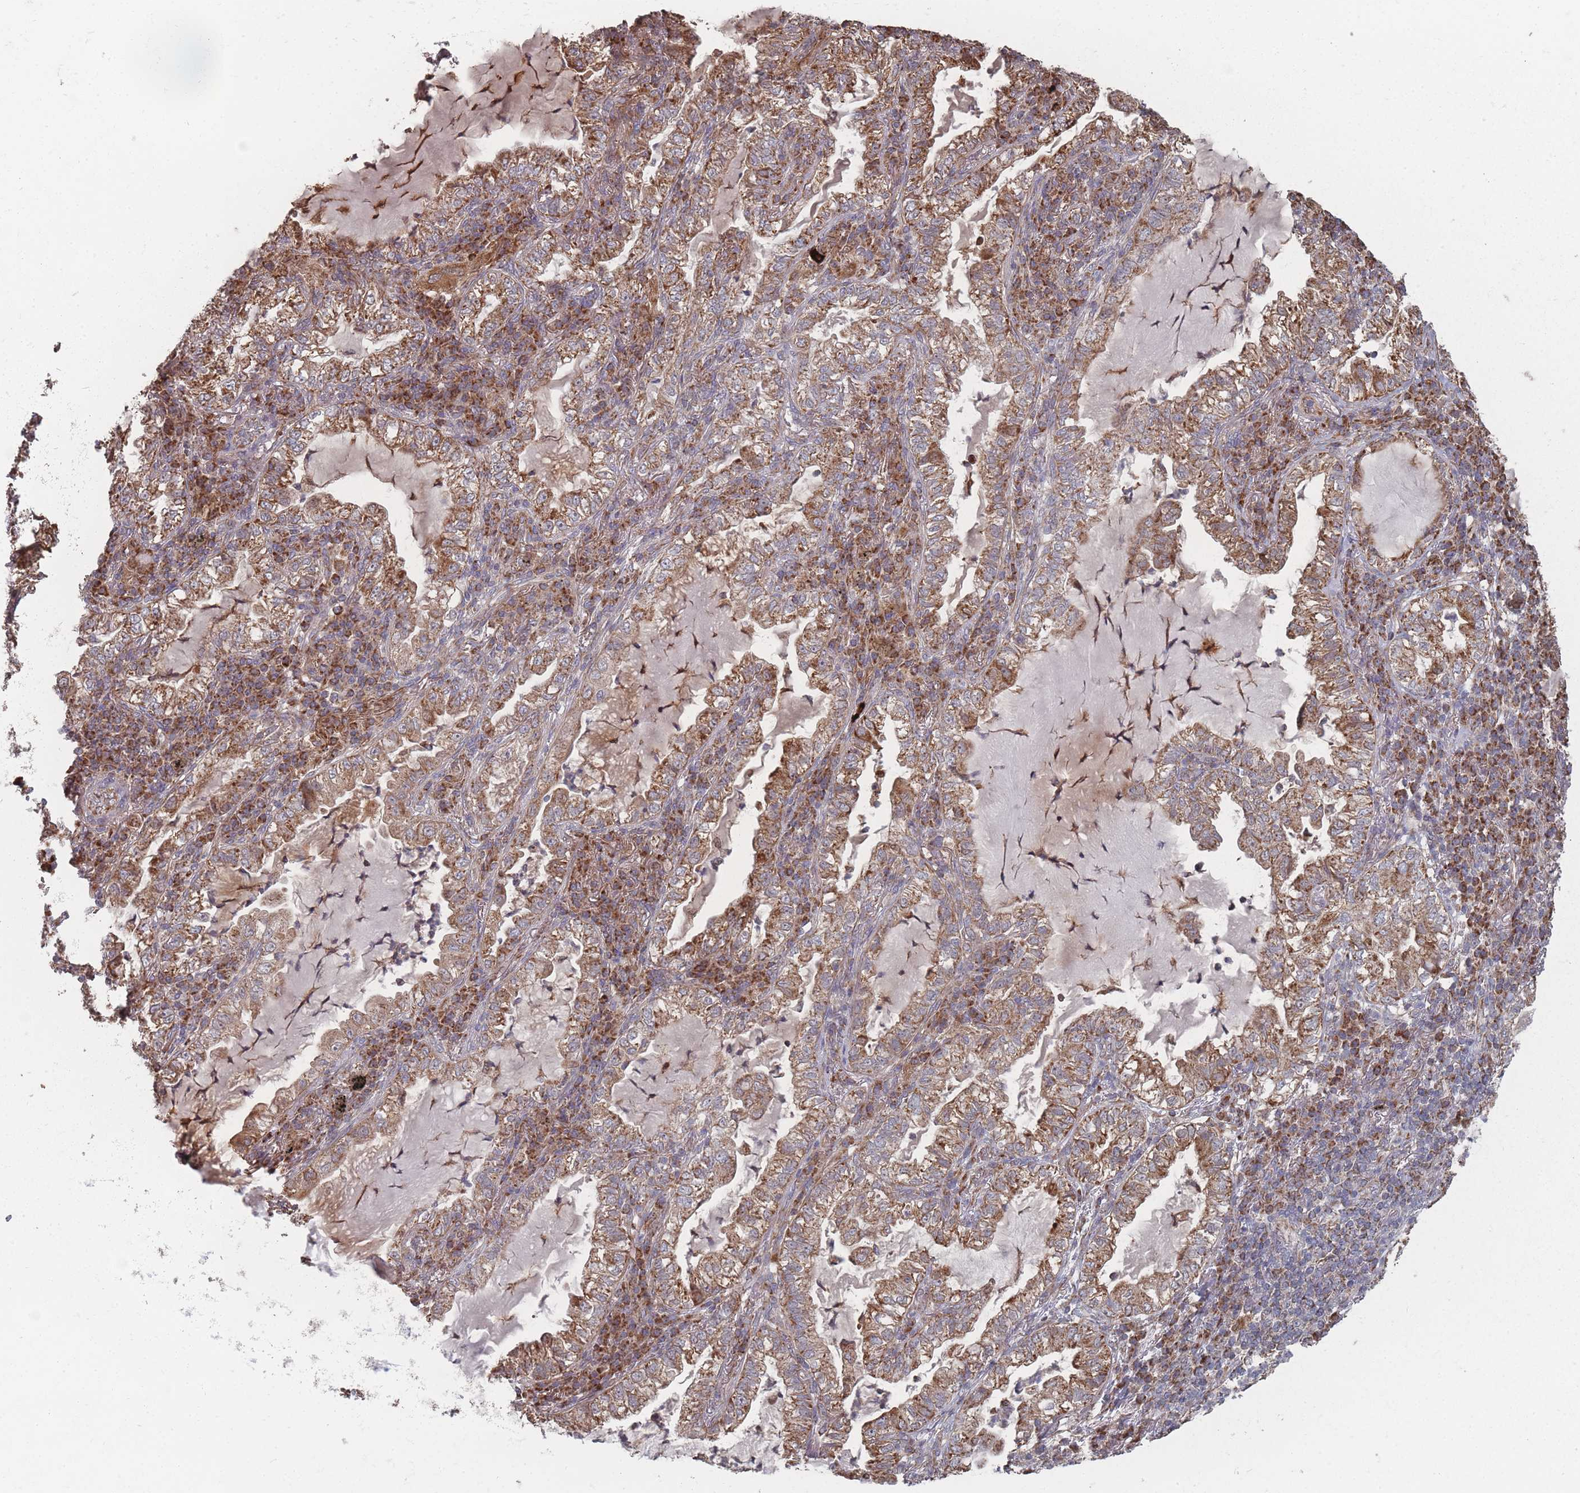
{"staining": {"intensity": "moderate", "quantity": ">75%", "location": "cytoplasmic/membranous"}, "tissue": "lung cancer", "cell_type": "Tumor cells", "image_type": "cancer", "snomed": [{"axis": "morphology", "description": "Adenocarcinoma, NOS"}, {"axis": "topography", "description": "Lung"}], "caption": "Immunohistochemical staining of lung adenocarcinoma shows moderate cytoplasmic/membranous protein staining in approximately >75% of tumor cells. The protein of interest is shown in brown color, while the nuclei are stained blue.", "gene": "PSMB3", "patient": {"sex": "female", "age": 73}}